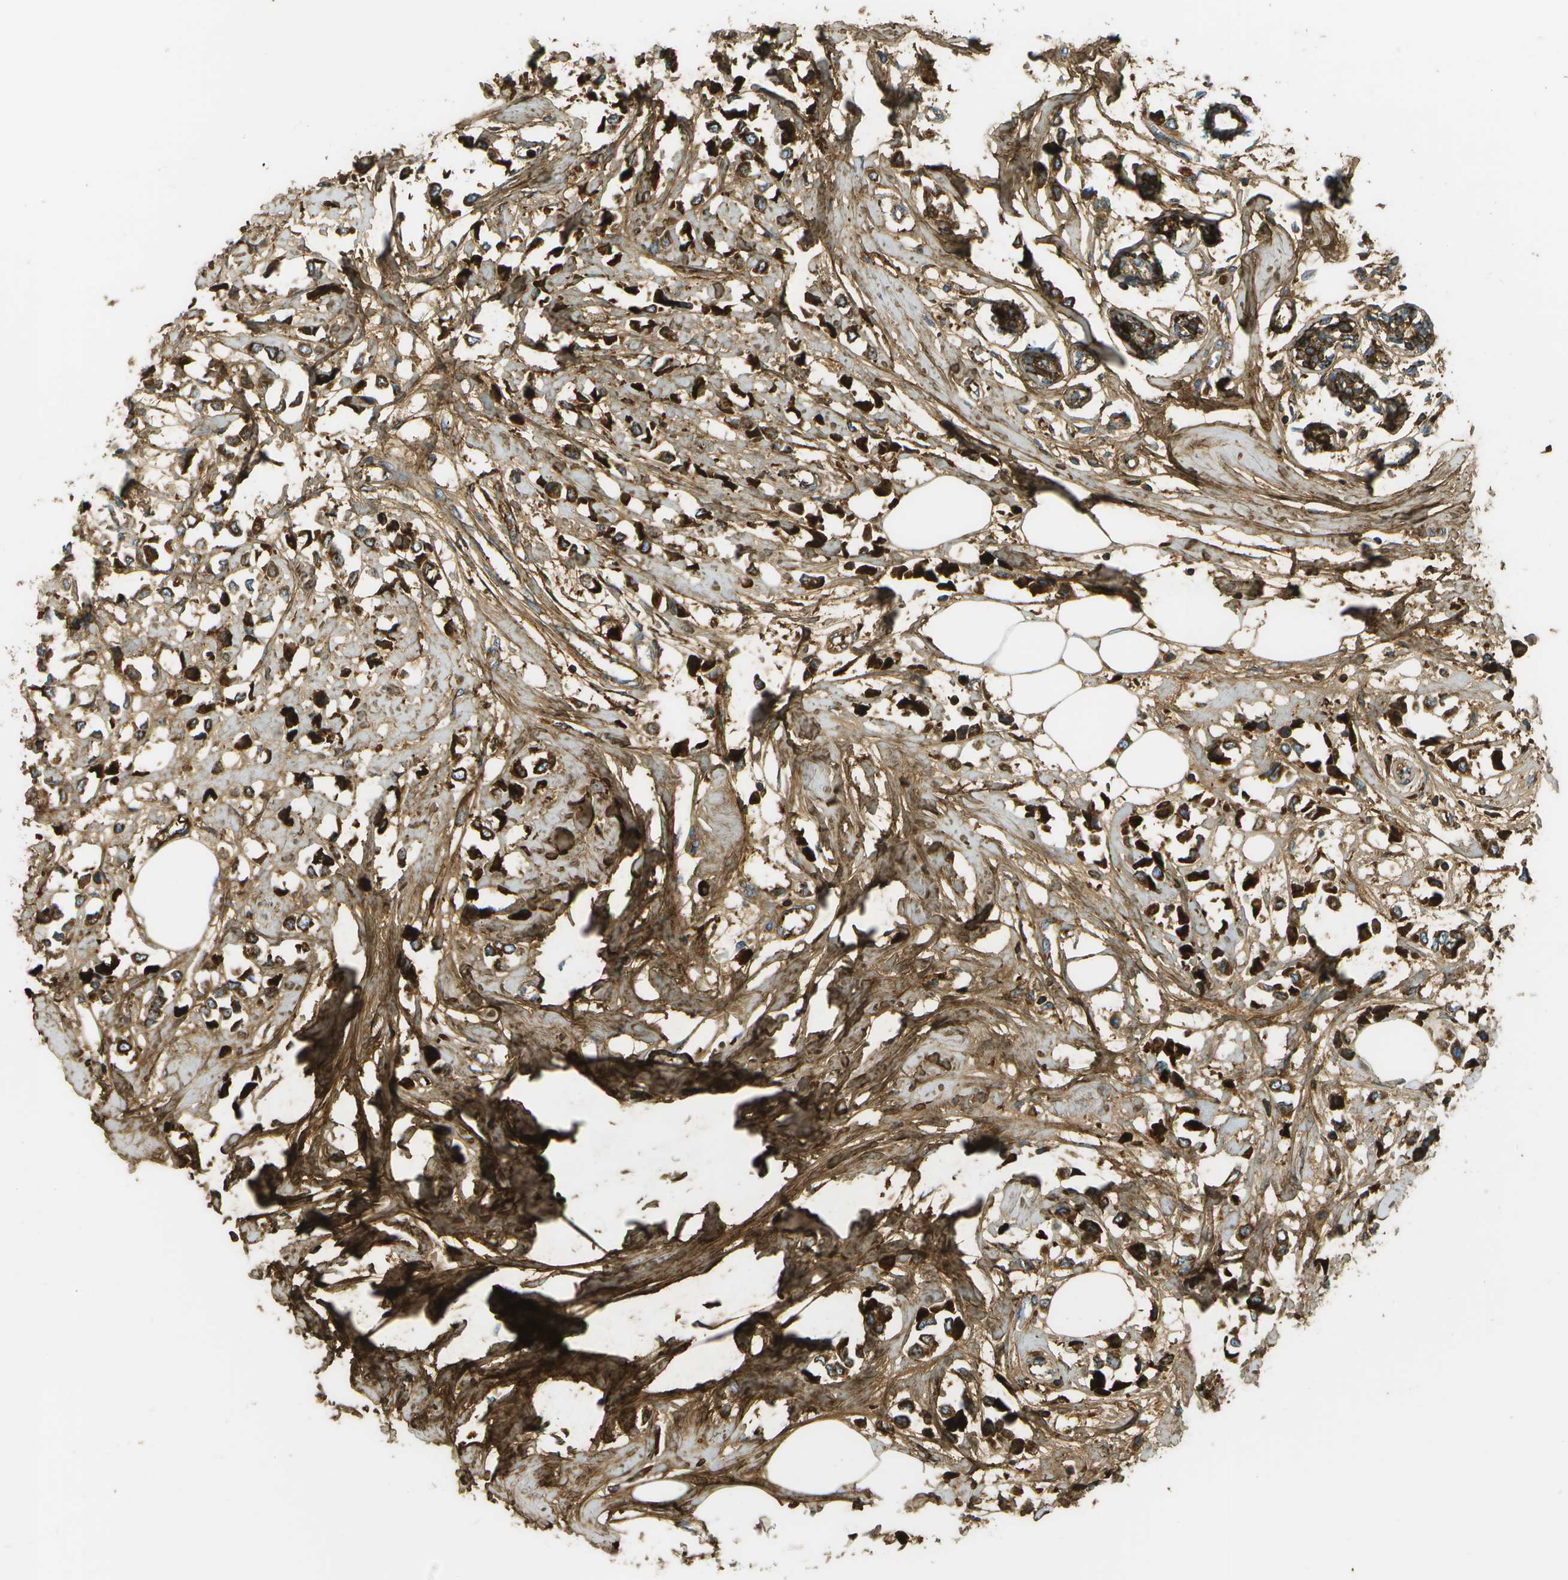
{"staining": {"intensity": "strong", "quantity": ">75%", "location": "cytoplasmic/membranous"}, "tissue": "breast cancer", "cell_type": "Tumor cells", "image_type": "cancer", "snomed": [{"axis": "morphology", "description": "Lobular carcinoma"}, {"axis": "topography", "description": "Breast"}], "caption": "Brown immunohistochemical staining in human breast lobular carcinoma shows strong cytoplasmic/membranous staining in about >75% of tumor cells.", "gene": "DCN", "patient": {"sex": "female", "age": 51}}